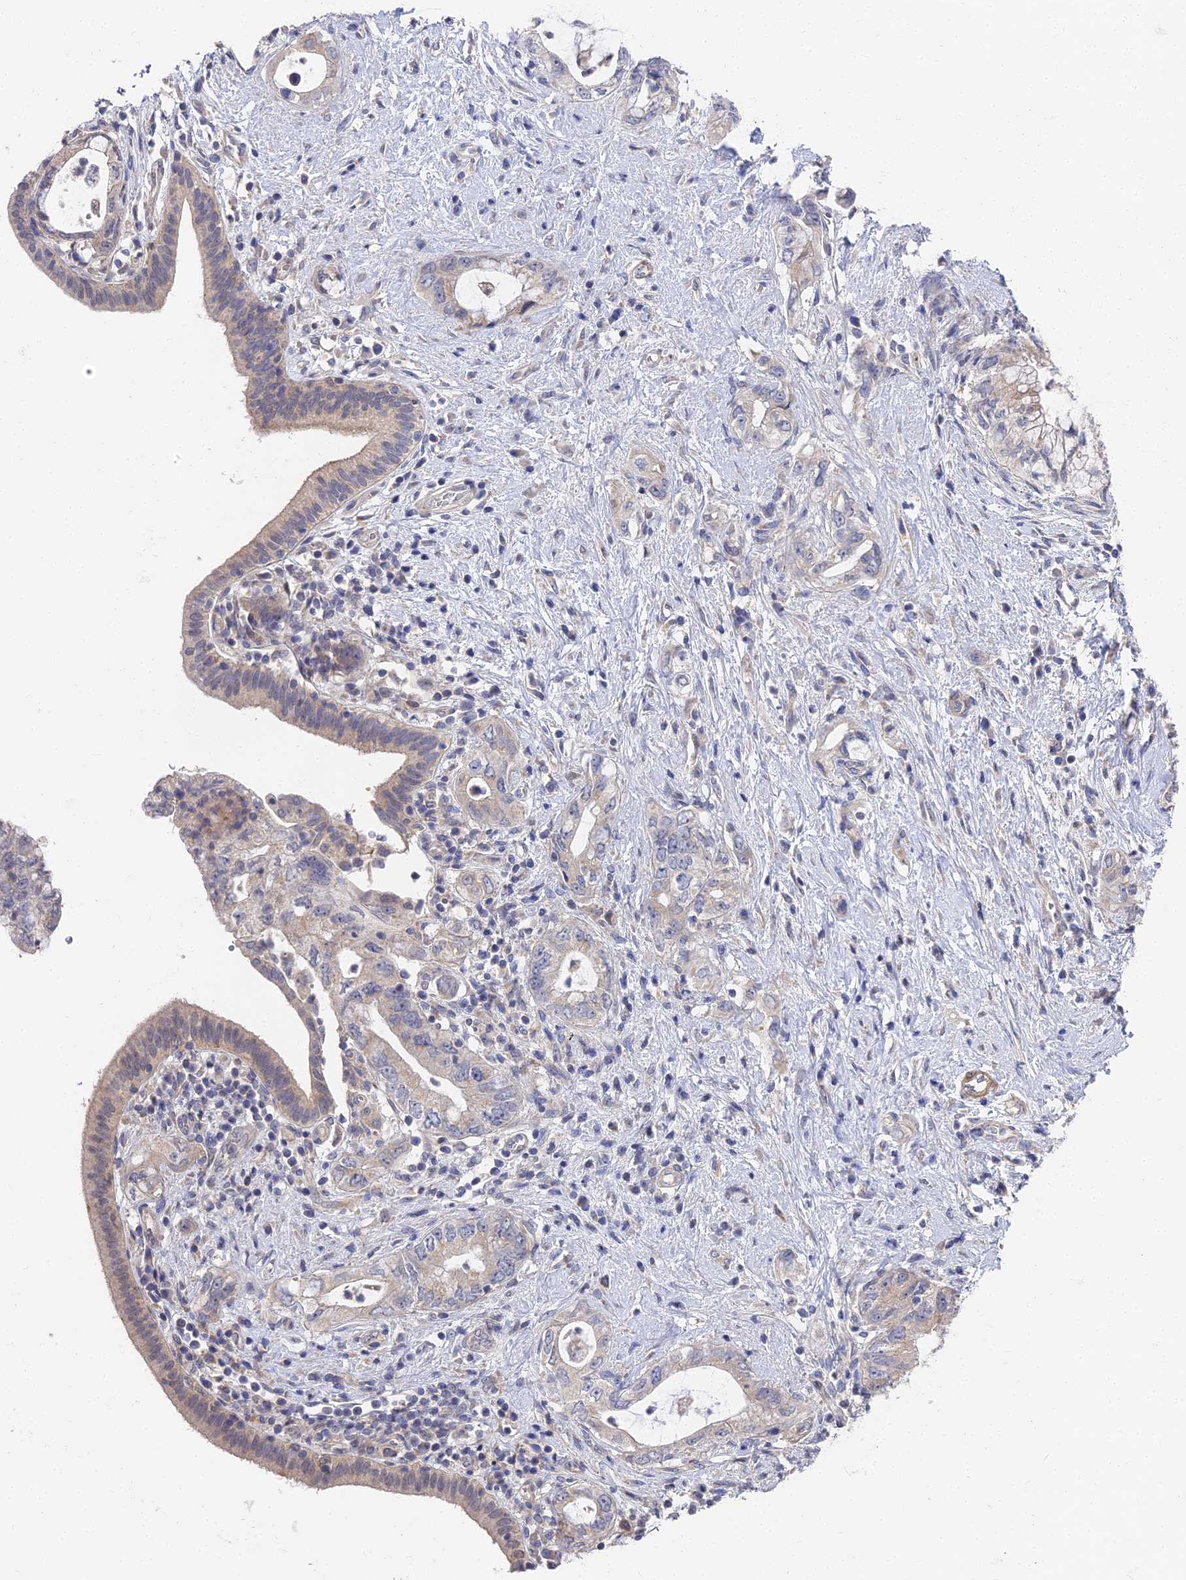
{"staining": {"intensity": "negative", "quantity": "none", "location": "none"}, "tissue": "pancreatic cancer", "cell_type": "Tumor cells", "image_type": "cancer", "snomed": [{"axis": "morphology", "description": "Adenocarcinoma, NOS"}, {"axis": "topography", "description": "Pancreas"}], "caption": "IHC of pancreatic adenocarcinoma exhibits no staining in tumor cells.", "gene": "CCDC113", "patient": {"sex": "female", "age": 73}}